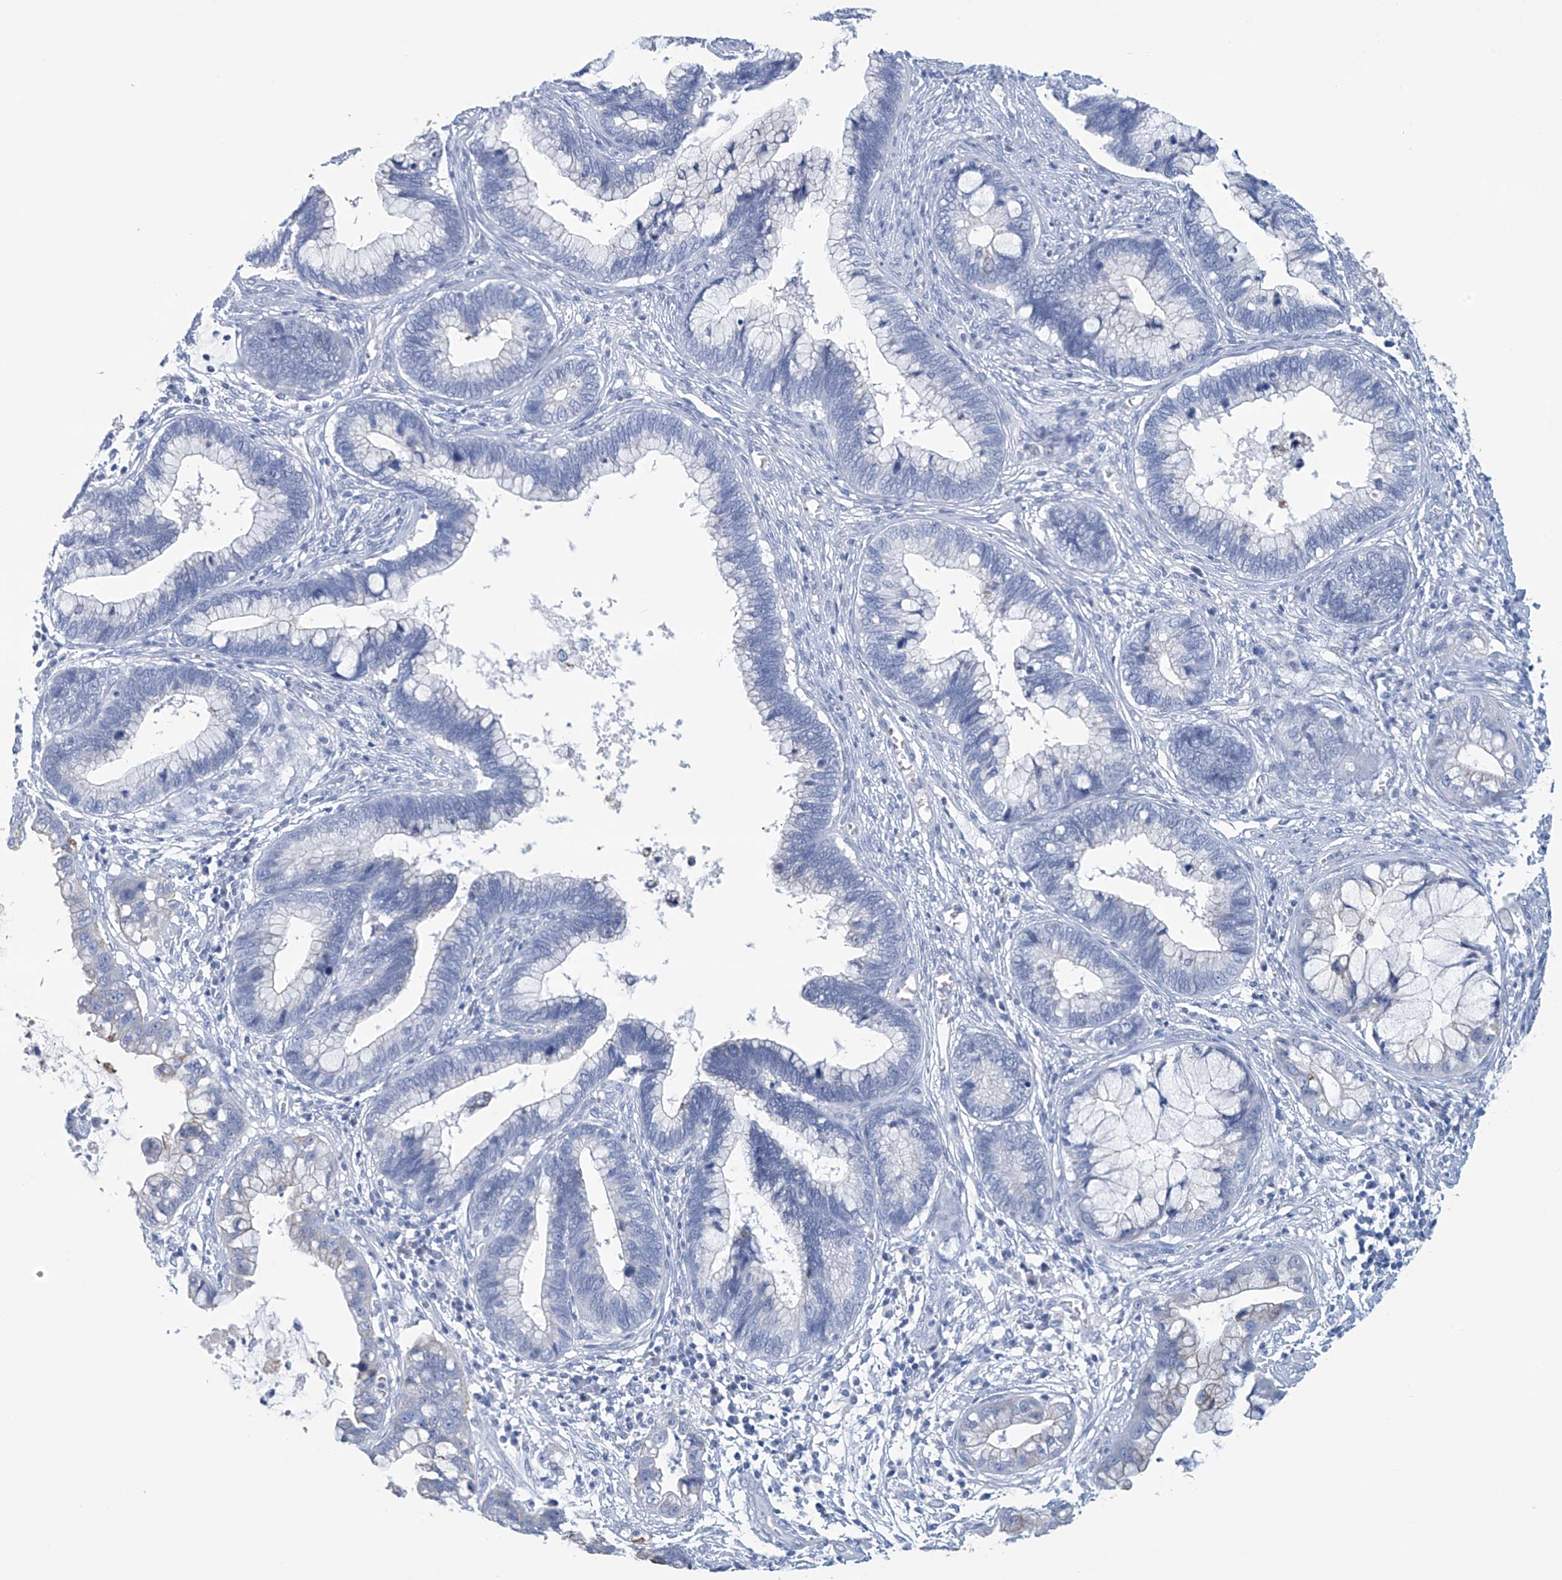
{"staining": {"intensity": "negative", "quantity": "none", "location": "none"}, "tissue": "cervical cancer", "cell_type": "Tumor cells", "image_type": "cancer", "snomed": [{"axis": "morphology", "description": "Adenocarcinoma, NOS"}, {"axis": "topography", "description": "Cervix"}], "caption": "Immunohistochemical staining of human cervical cancer (adenocarcinoma) exhibits no significant positivity in tumor cells.", "gene": "DSP", "patient": {"sex": "female", "age": 44}}